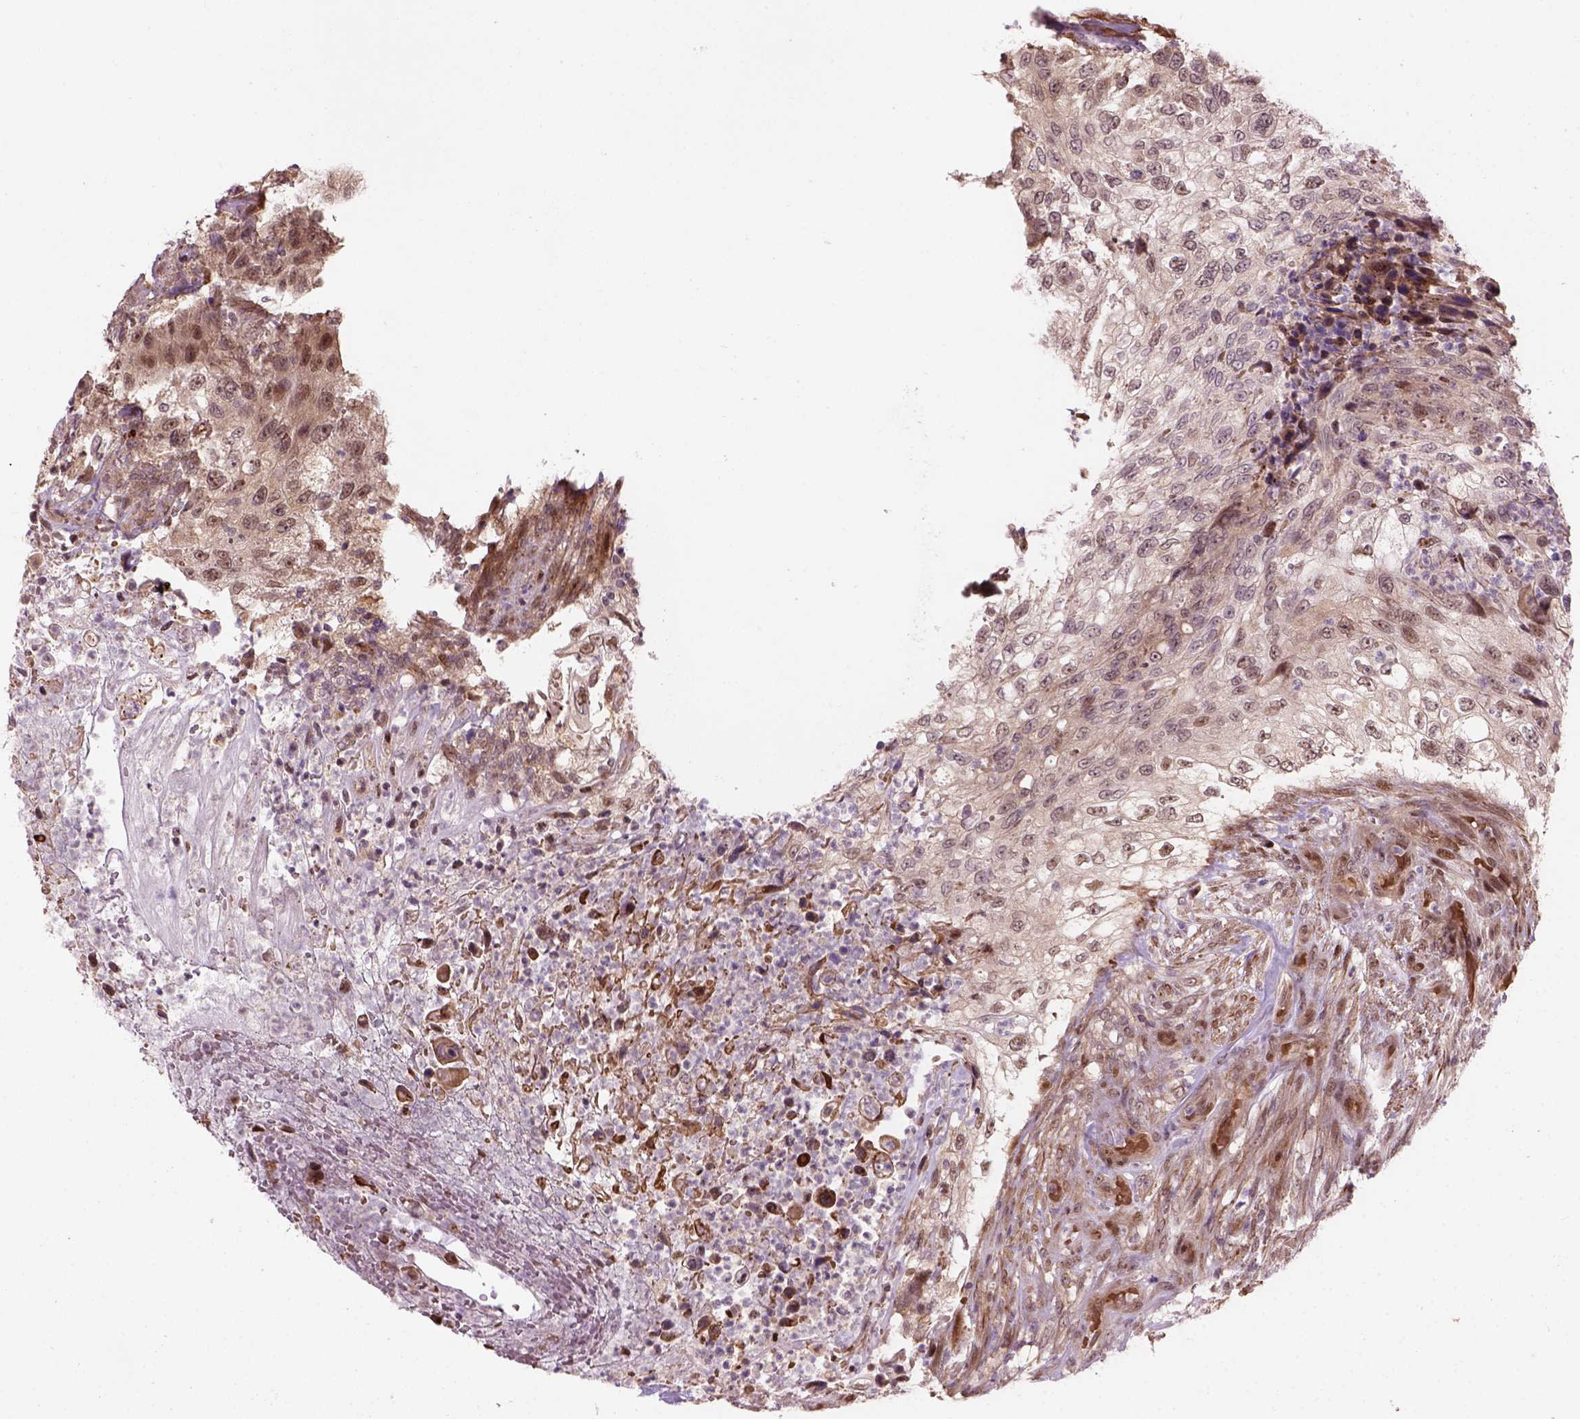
{"staining": {"intensity": "moderate", "quantity": "<25%", "location": "cytoplasmic/membranous,nuclear"}, "tissue": "urothelial cancer", "cell_type": "Tumor cells", "image_type": "cancer", "snomed": [{"axis": "morphology", "description": "Urothelial carcinoma, High grade"}, {"axis": "topography", "description": "Urinary bladder"}], "caption": "Urothelial cancer was stained to show a protein in brown. There is low levels of moderate cytoplasmic/membranous and nuclear expression in approximately <25% of tumor cells.", "gene": "PSMD11", "patient": {"sex": "female", "age": 60}}